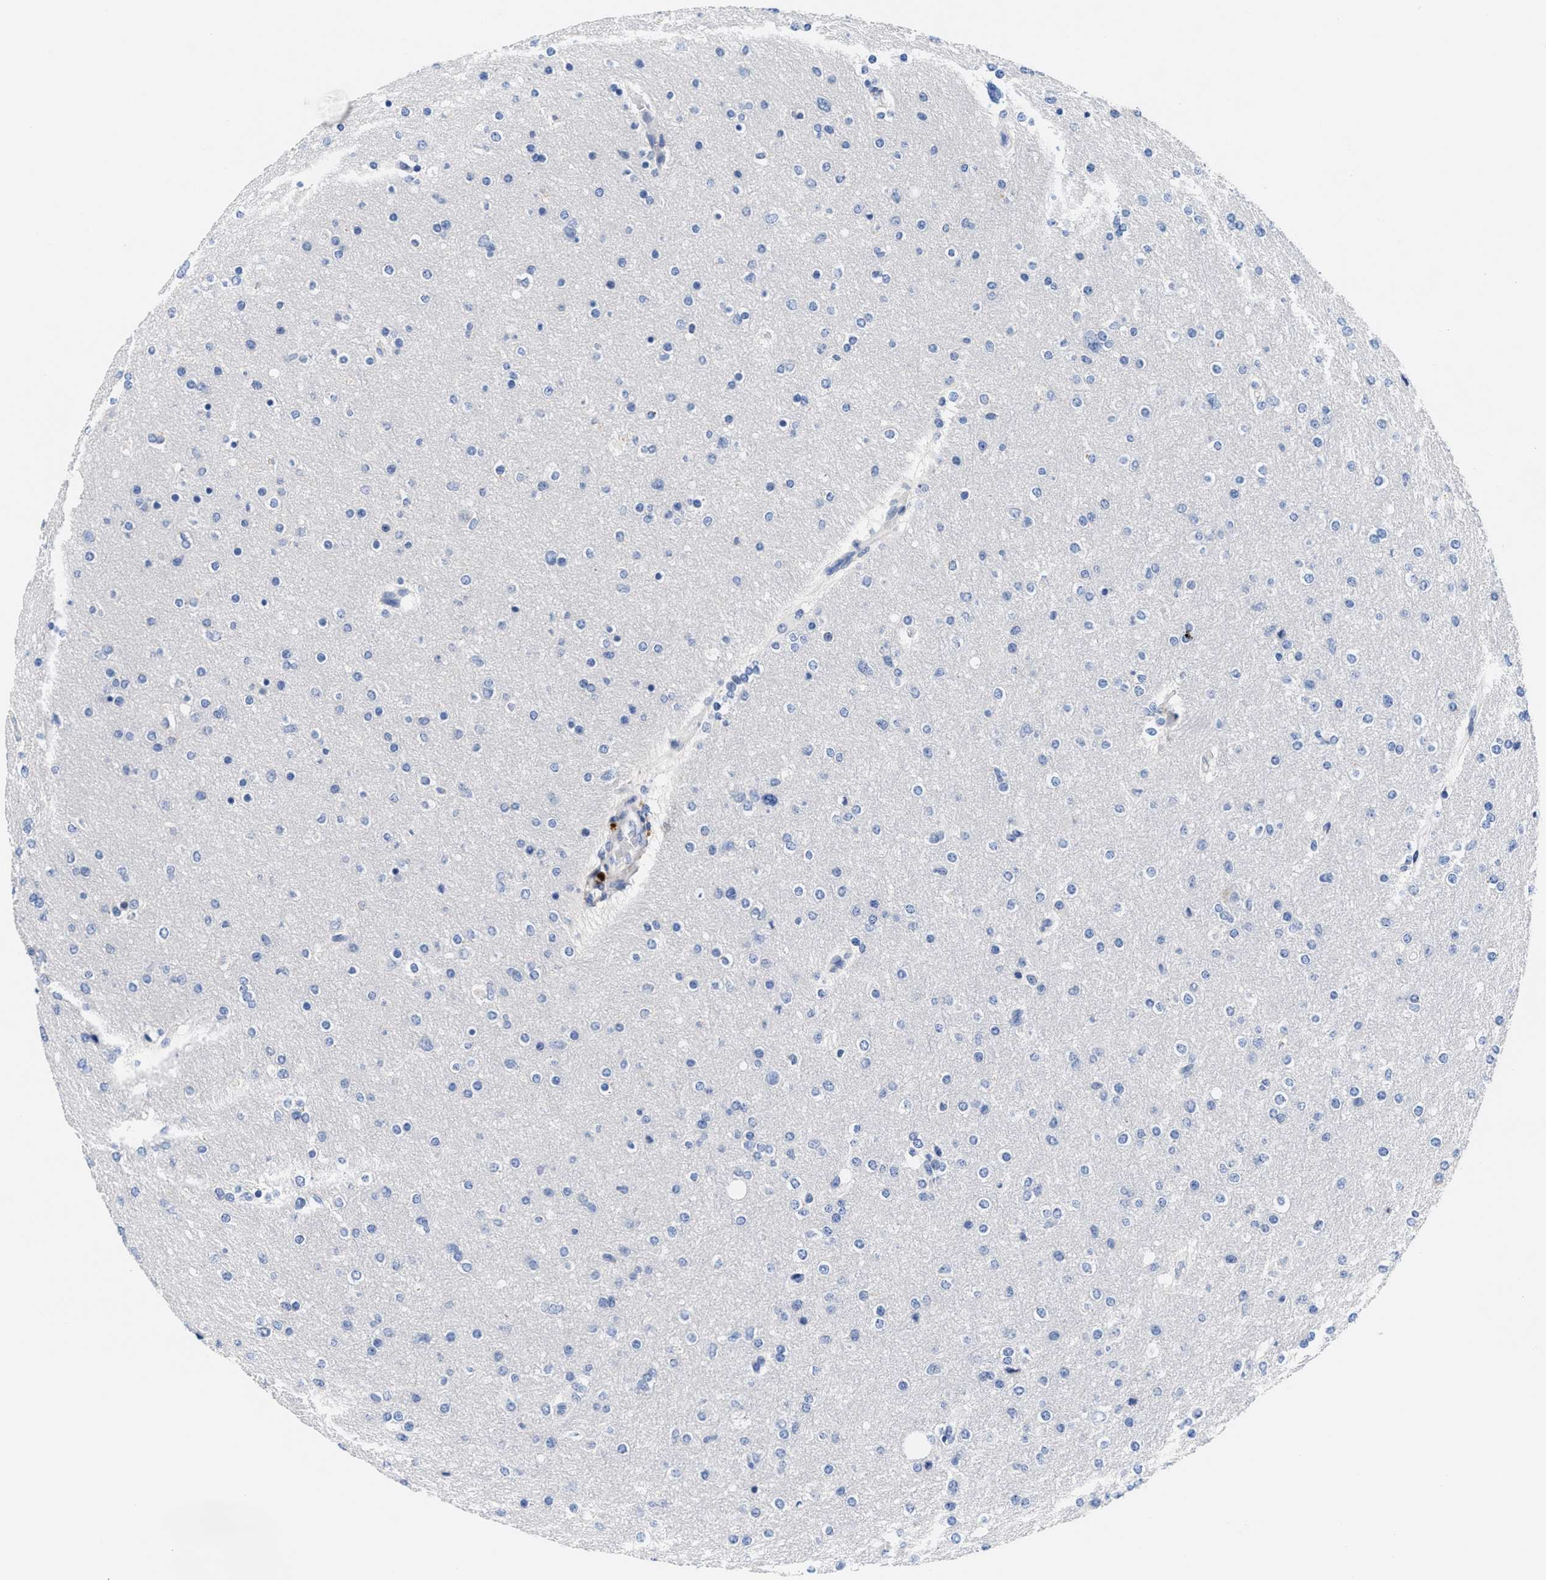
{"staining": {"intensity": "negative", "quantity": "none", "location": "none"}, "tissue": "glioma", "cell_type": "Tumor cells", "image_type": "cancer", "snomed": [{"axis": "morphology", "description": "Glioma, malignant, High grade"}, {"axis": "topography", "description": "Cerebral cortex"}], "caption": "Malignant glioma (high-grade) stained for a protein using immunohistochemistry exhibits no expression tumor cells.", "gene": "ACTL7B", "patient": {"sex": "female", "age": 36}}